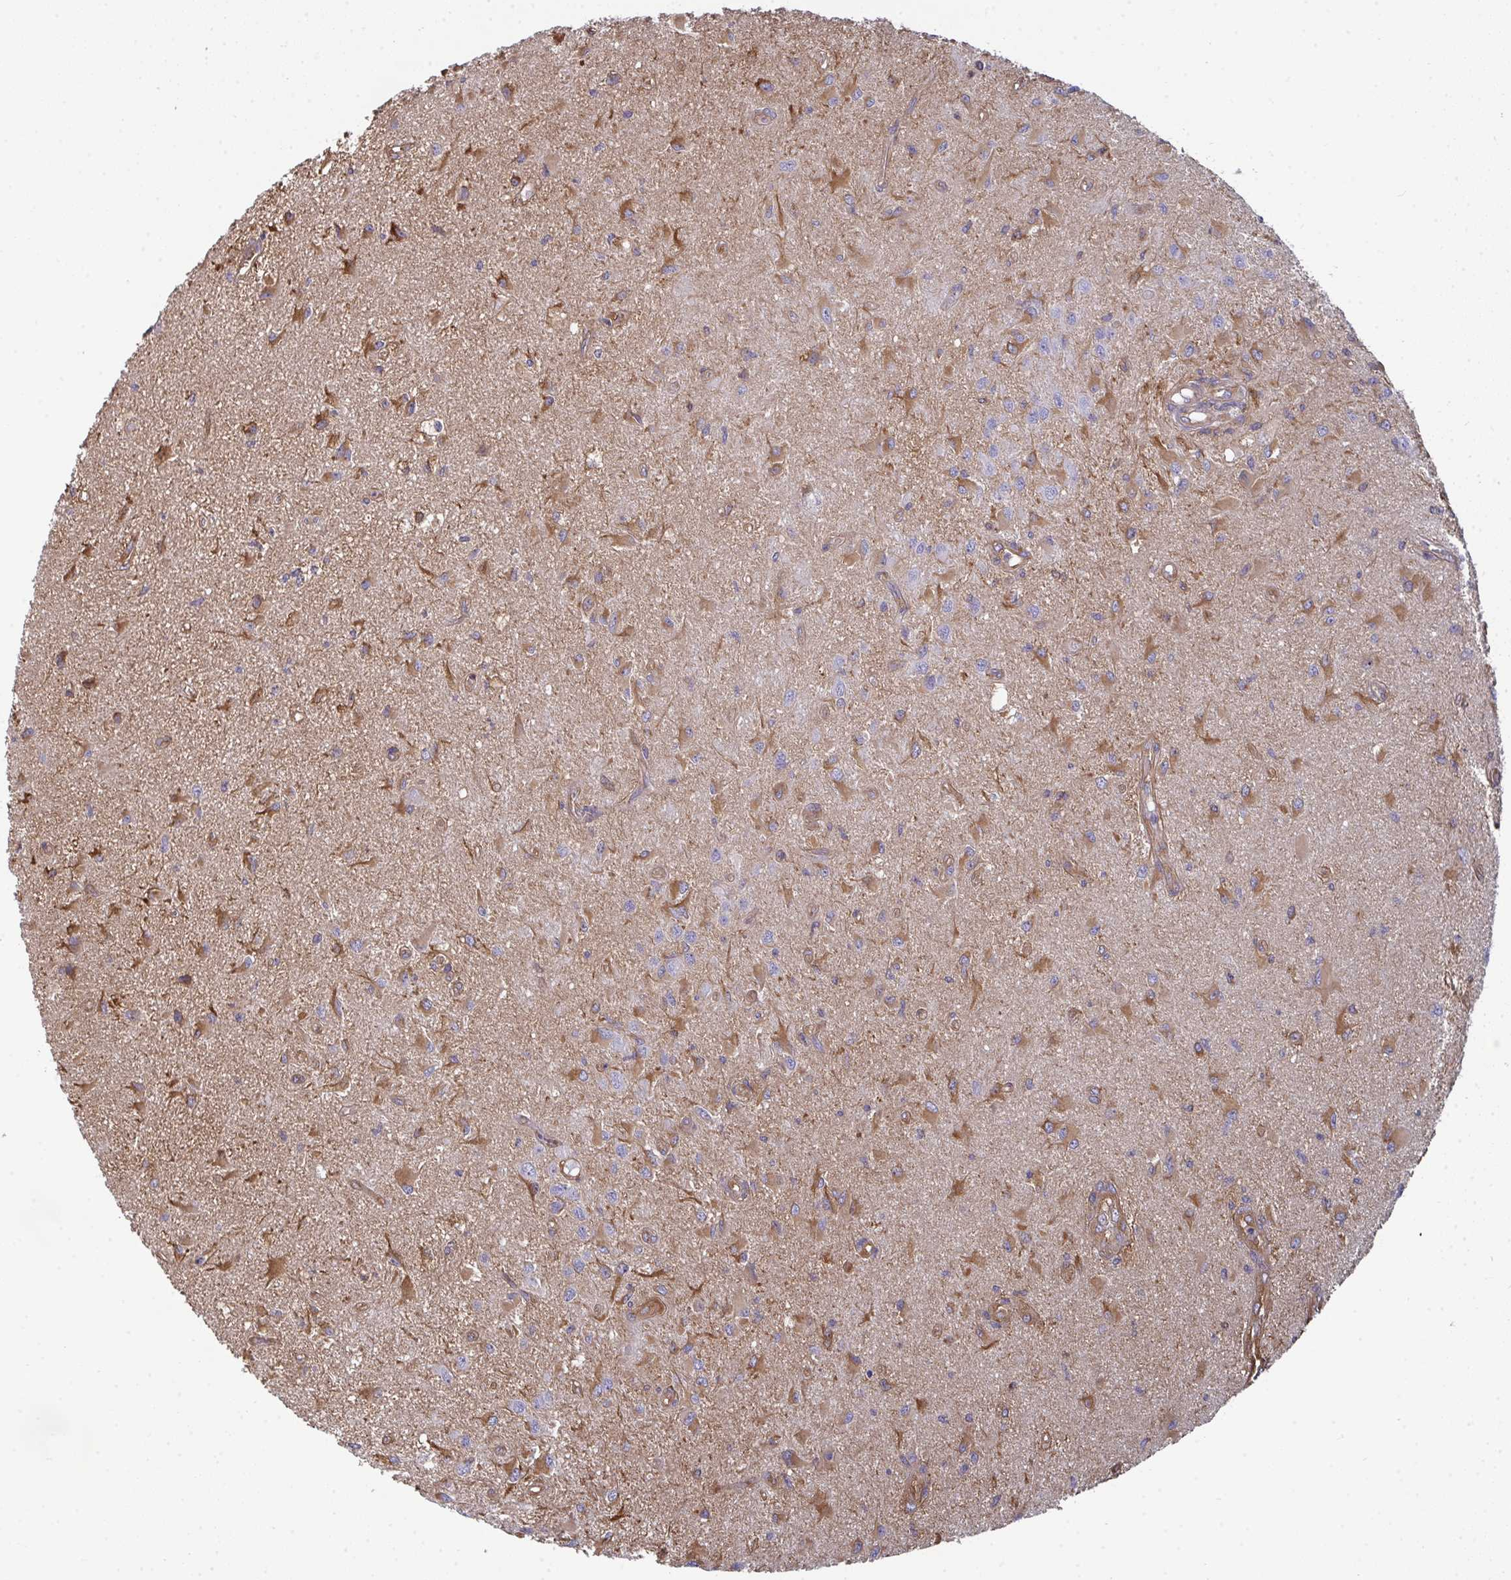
{"staining": {"intensity": "moderate", "quantity": ">75%", "location": "cytoplasmic/membranous"}, "tissue": "glioma", "cell_type": "Tumor cells", "image_type": "cancer", "snomed": [{"axis": "morphology", "description": "Glioma, malignant, High grade"}, {"axis": "topography", "description": "Brain"}], "caption": "There is medium levels of moderate cytoplasmic/membranous positivity in tumor cells of malignant high-grade glioma, as demonstrated by immunohistochemical staining (brown color).", "gene": "DYNC1I2", "patient": {"sex": "male", "age": 67}}